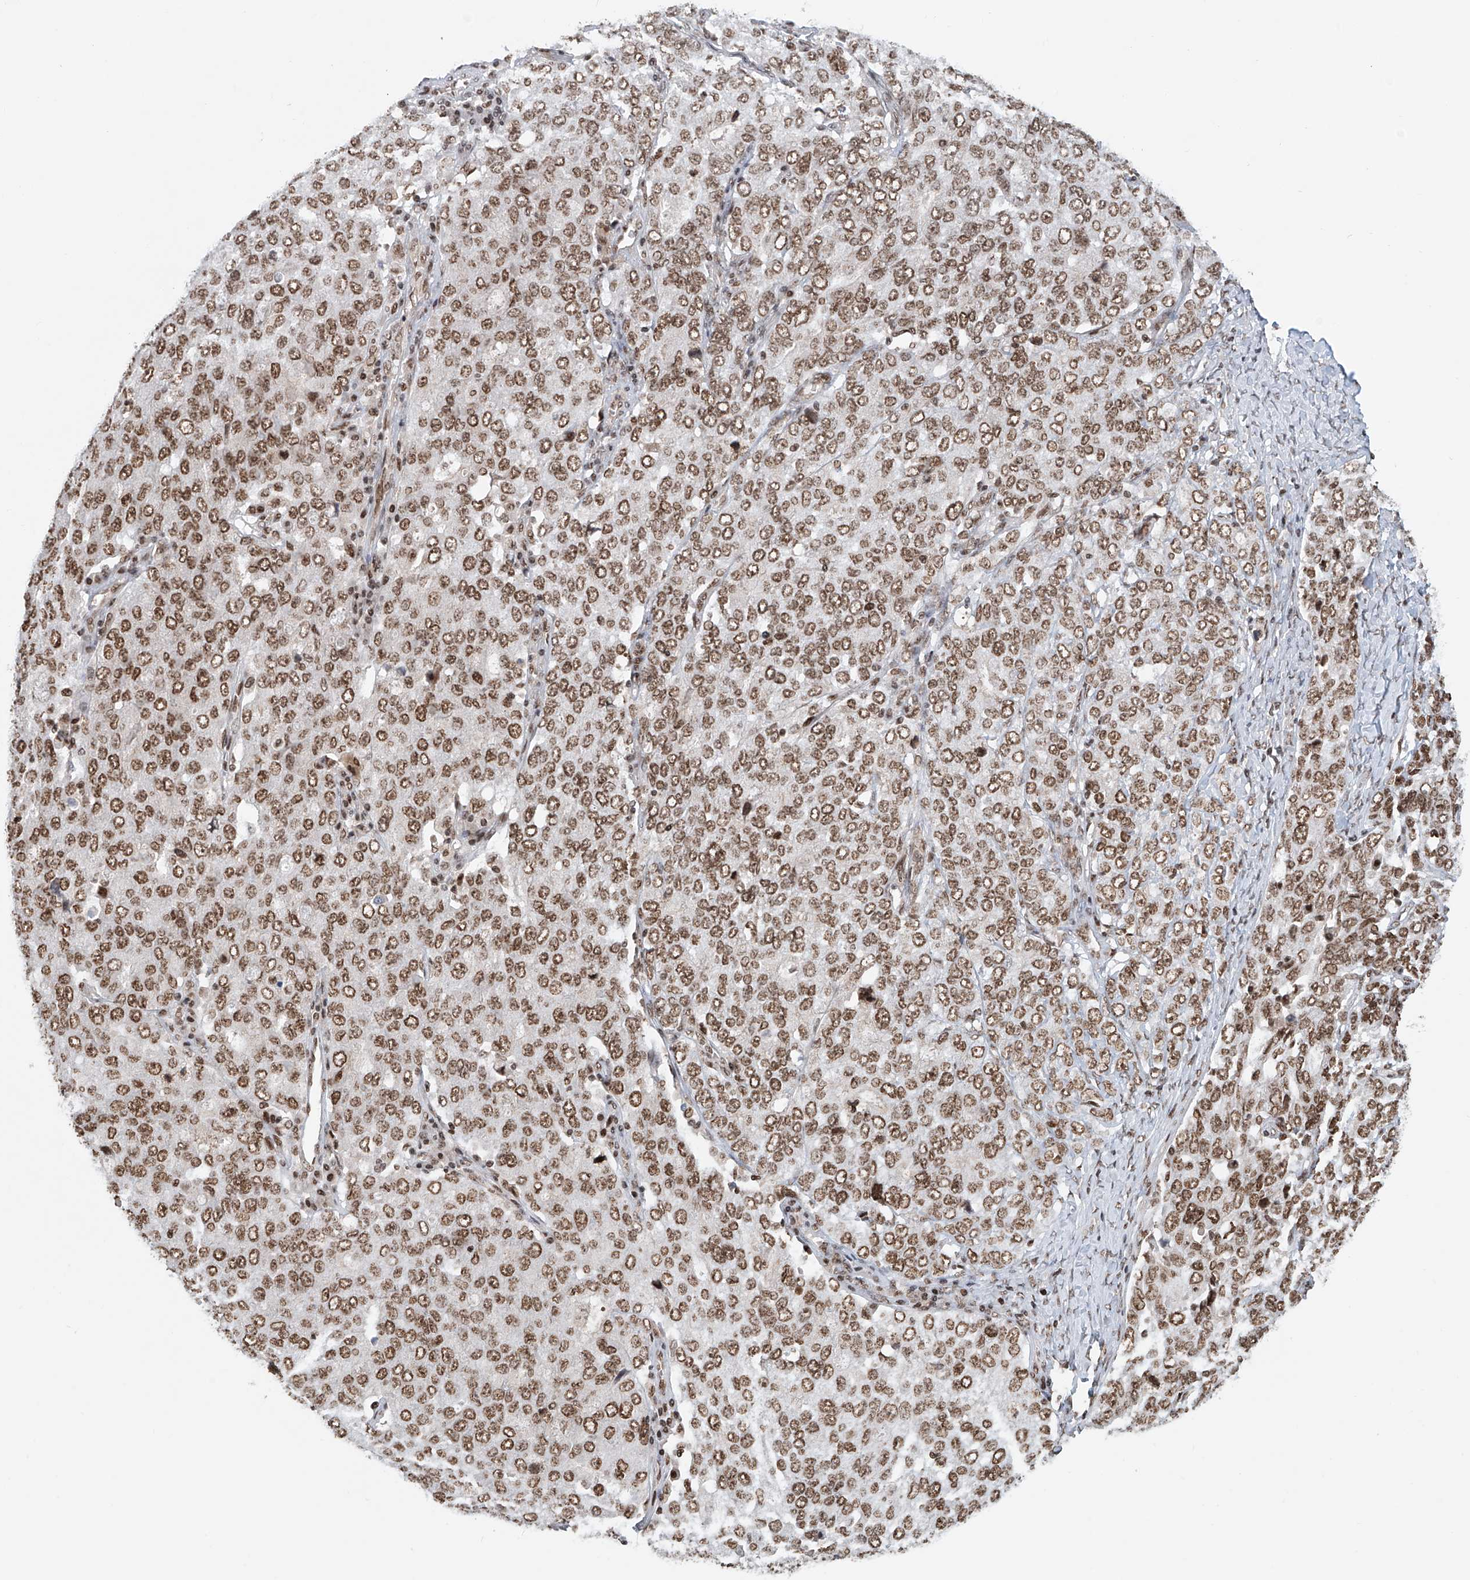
{"staining": {"intensity": "moderate", "quantity": ">75%", "location": "nuclear"}, "tissue": "ovarian cancer", "cell_type": "Tumor cells", "image_type": "cancer", "snomed": [{"axis": "morphology", "description": "Carcinoma, endometroid"}, {"axis": "topography", "description": "Ovary"}], "caption": "IHC image of neoplastic tissue: endometroid carcinoma (ovarian) stained using immunohistochemistry (IHC) demonstrates medium levels of moderate protein expression localized specifically in the nuclear of tumor cells, appearing as a nuclear brown color.", "gene": "ZNF470", "patient": {"sex": "female", "age": 62}}